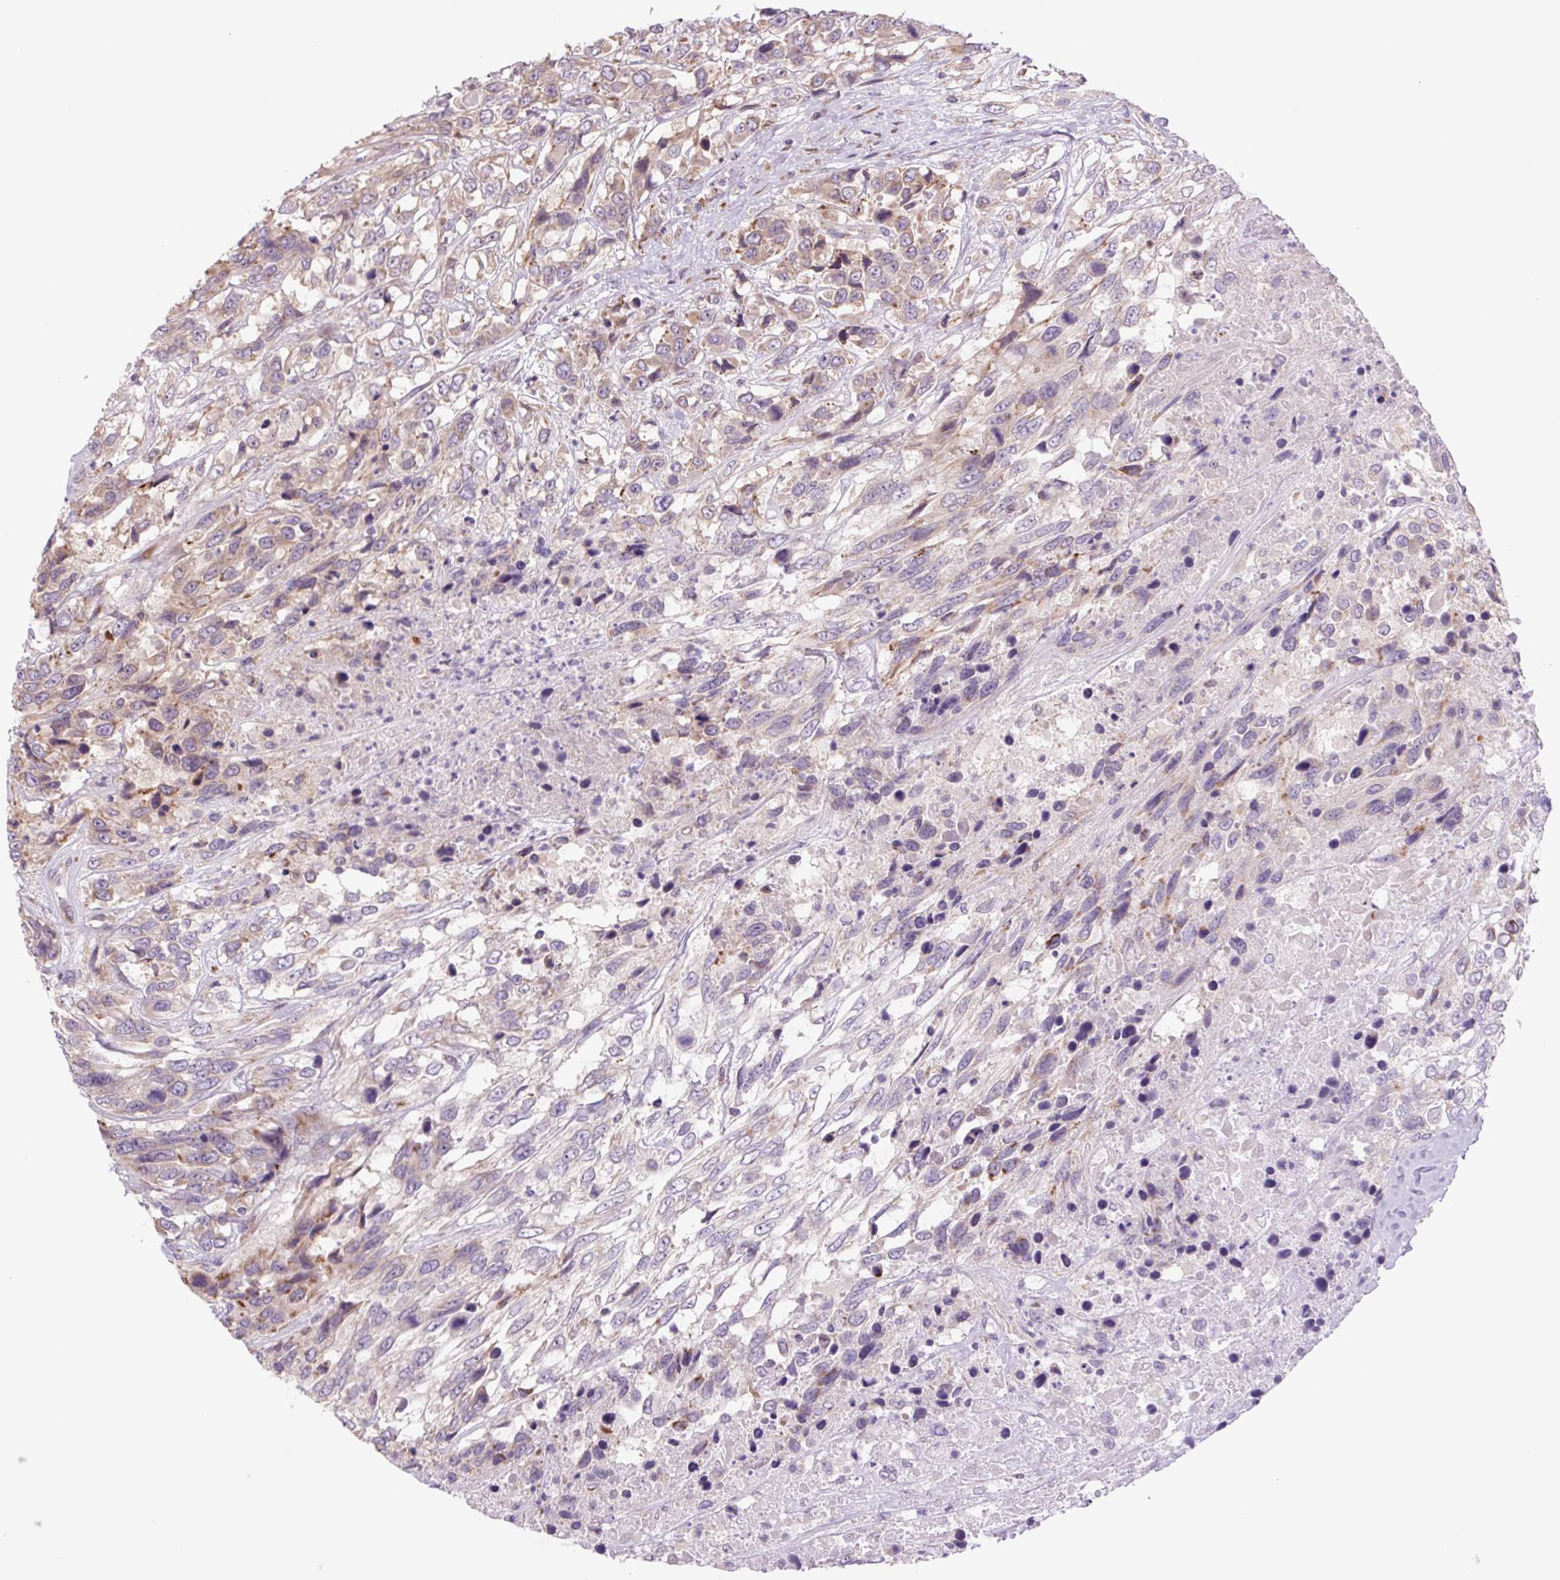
{"staining": {"intensity": "moderate", "quantity": "25%-75%", "location": "cytoplasmic/membranous"}, "tissue": "urothelial cancer", "cell_type": "Tumor cells", "image_type": "cancer", "snomed": [{"axis": "morphology", "description": "Urothelial carcinoma, High grade"}, {"axis": "topography", "description": "Urinary bladder"}], "caption": "DAB (3,3'-diaminobenzidine) immunohistochemical staining of urothelial carcinoma (high-grade) reveals moderate cytoplasmic/membranous protein staining in approximately 25%-75% of tumor cells.", "gene": "PLA2G4A", "patient": {"sex": "female", "age": 70}}